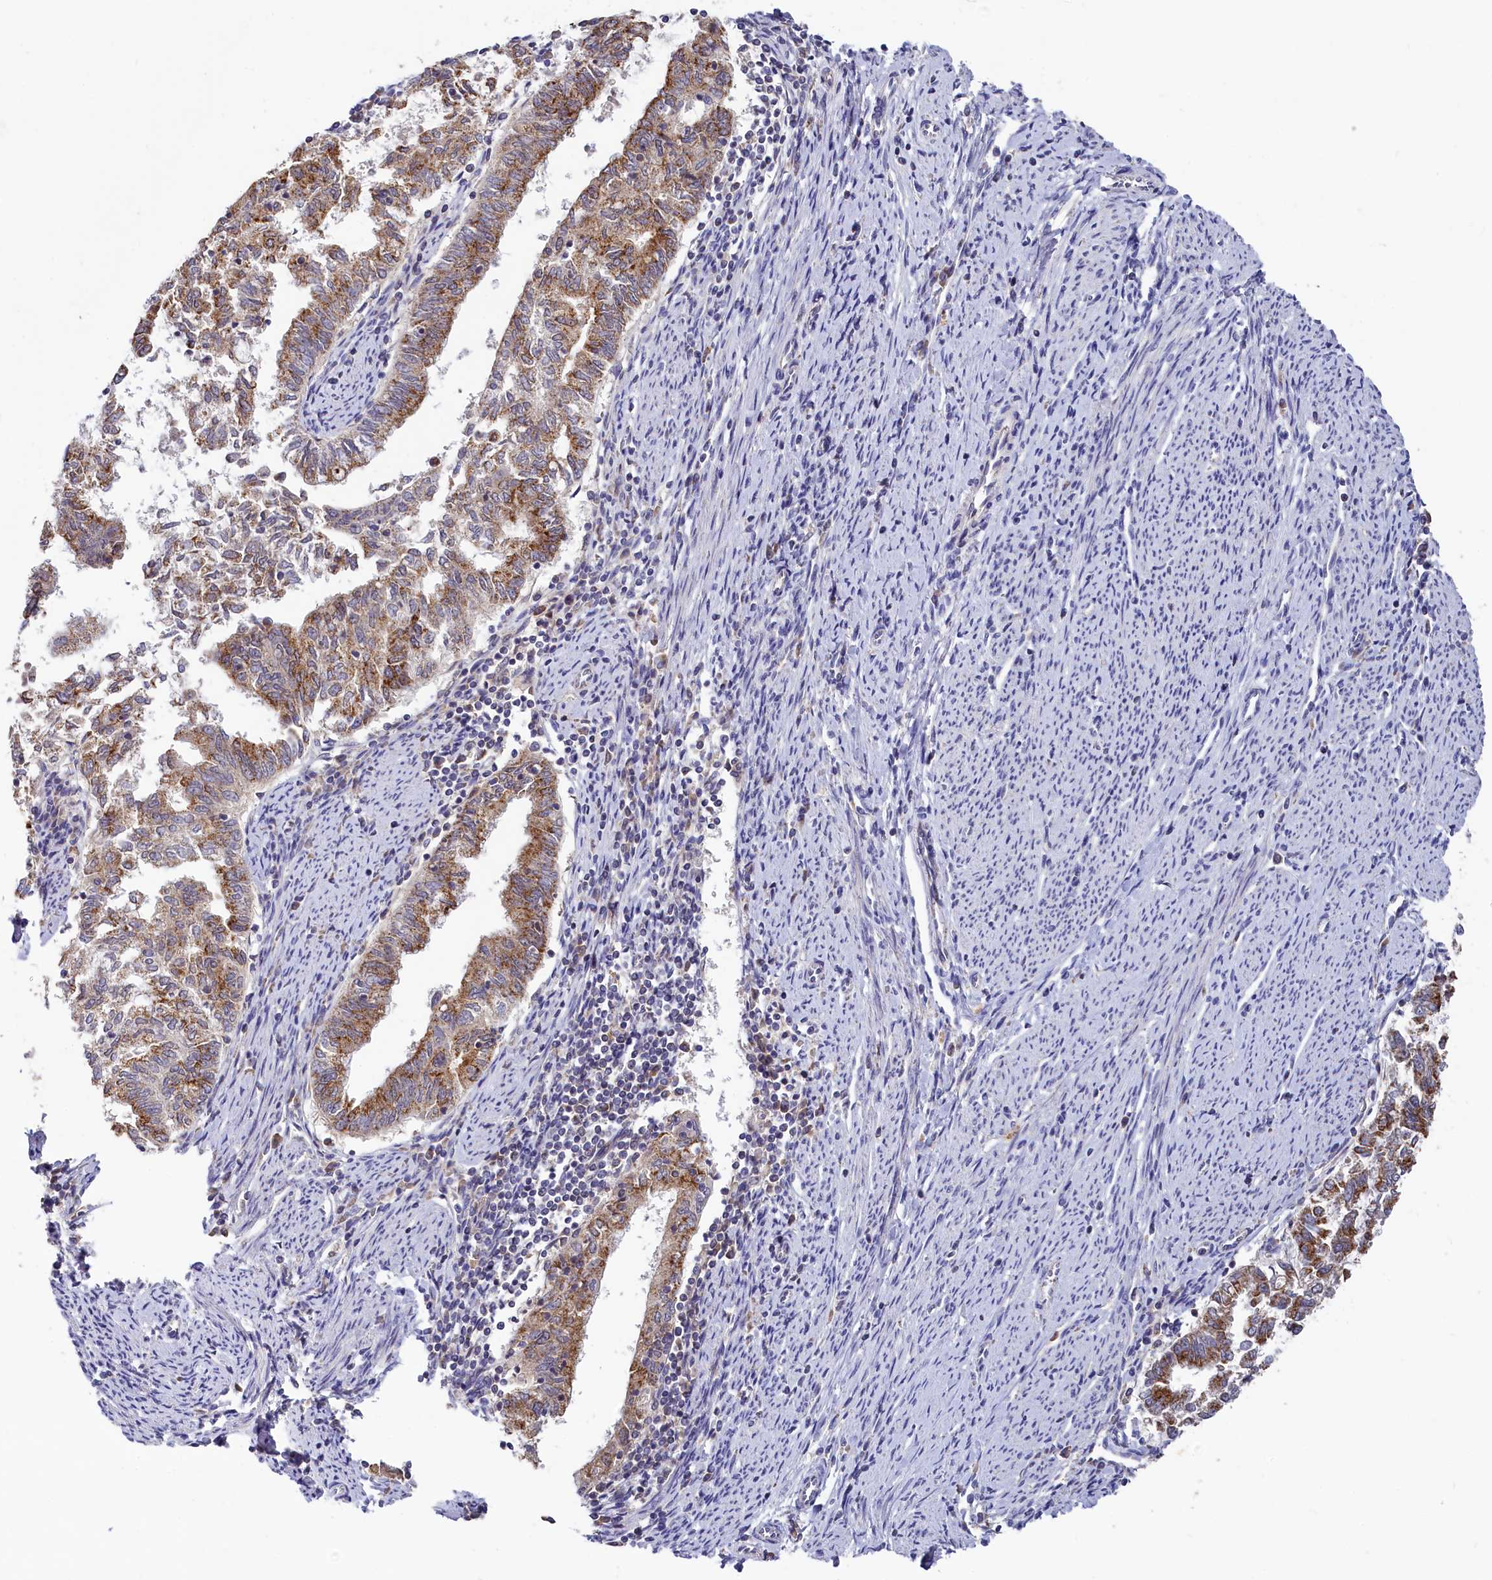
{"staining": {"intensity": "moderate", "quantity": ">75%", "location": "cytoplasmic/membranous"}, "tissue": "endometrial cancer", "cell_type": "Tumor cells", "image_type": "cancer", "snomed": [{"axis": "morphology", "description": "Adenocarcinoma, NOS"}, {"axis": "topography", "description": "Endometrium"}], "caption": "Endometrial cancer (adenocarcinoma) stained for a protein (brown) displays moderate cytoplasmic/membranous positive staining in approximately >75% of tumor cells.", "gene": "SPINK9", "patient": {"sex": "female", "age": 79}}